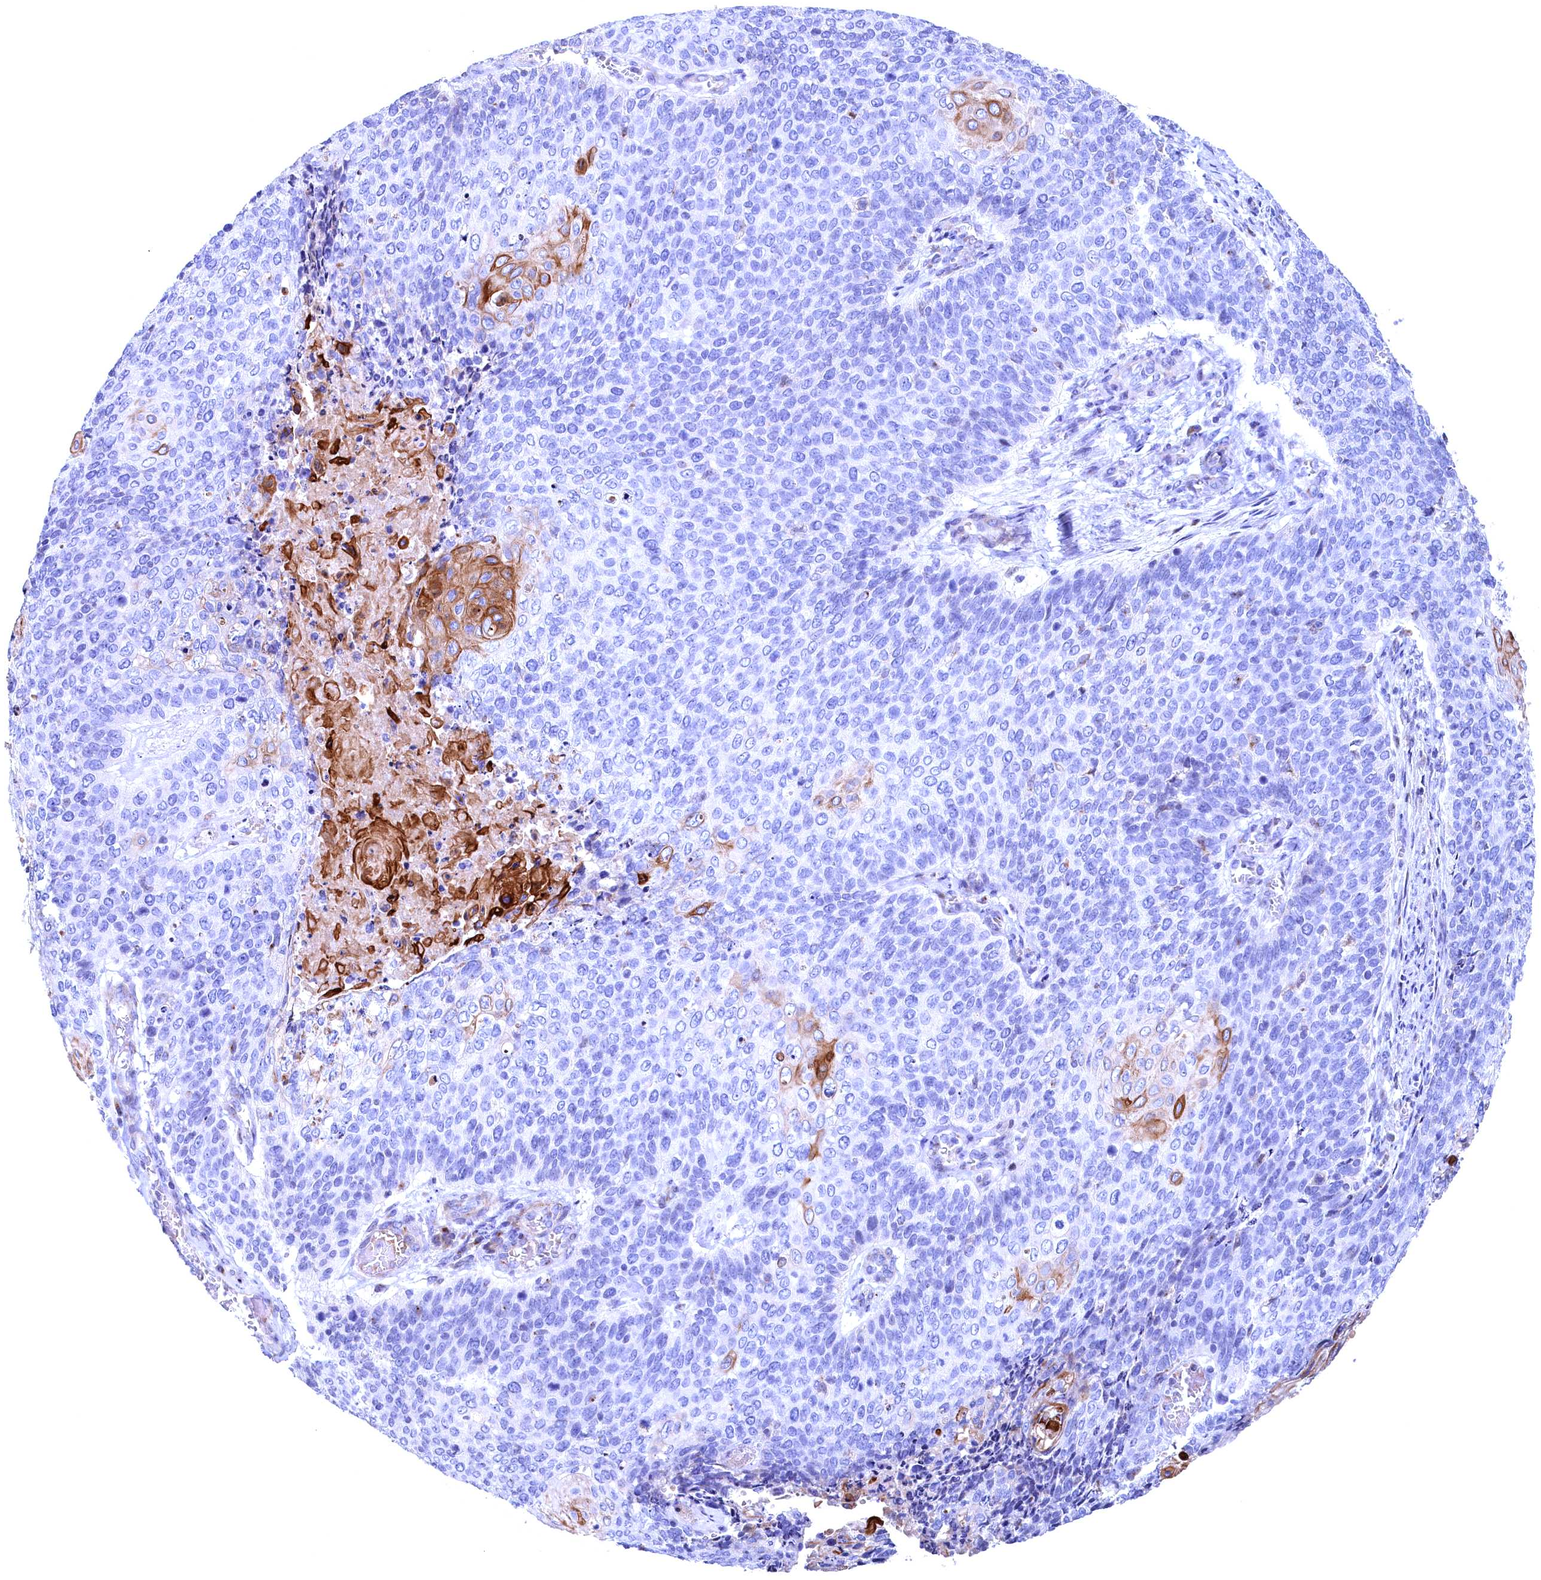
{"staining": {"intensity": "moderate", "quantity": "<25%", "location": "cytoplasmic/membranous"}, "tissue": "cervical cancer", "cell_type": "Tumor cells", "image_type": "cancer", "snomed": [{"axis": "morphology", "description": "Squamous cell carcinoma, NOS"}, {"axis": "topography", "description": "Cervix"}], "caption": "High-power microscopy captured an immunohistochemistry (IHC) photomicrograph of cervical squamous cell carcinoma, revealing moderate cytoplasmic/membranous positivity in about <25% of tumor cells. (Brightfield microscopy of DAB IHC at high magnification).", "gene": "GPR108", "patient": {"sex": "female", "age": 39}}